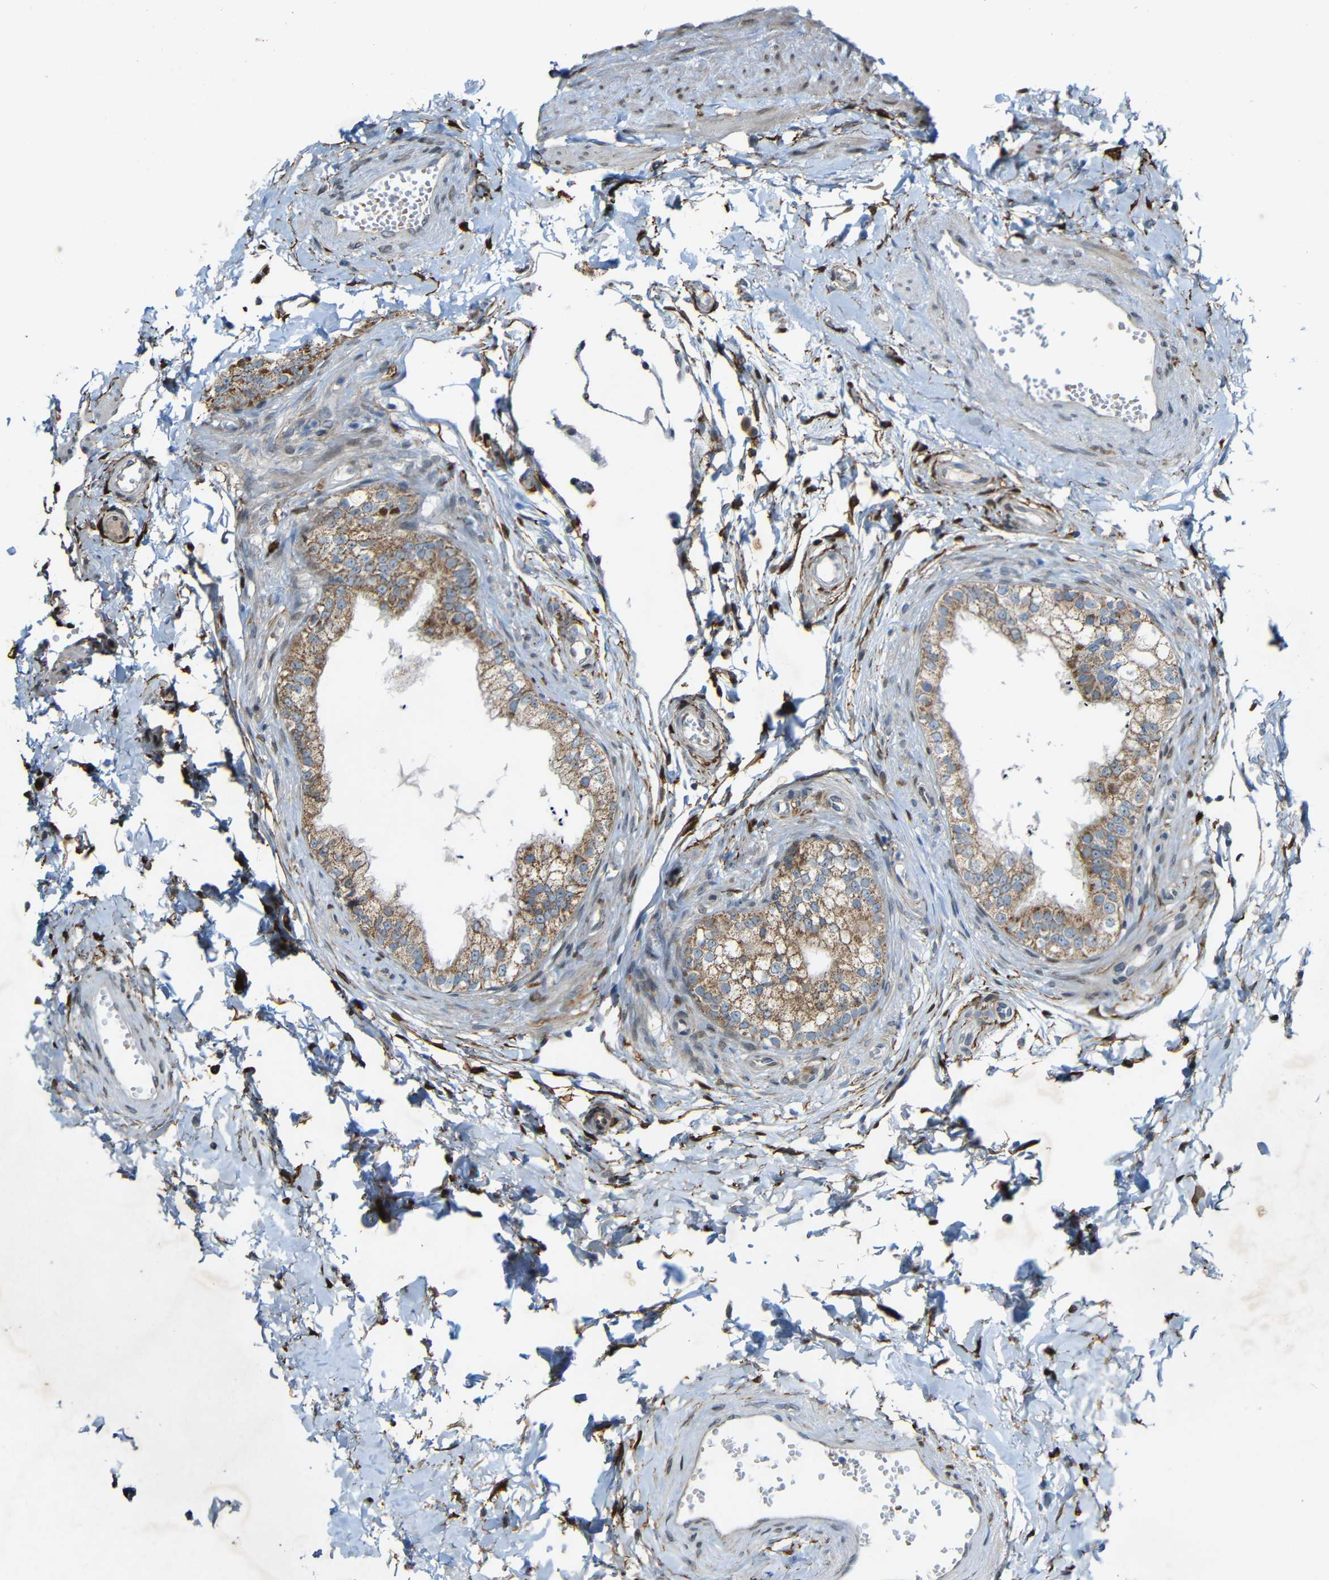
{"staining": {"intensity": "weak", "quantity": ">75%", "location": "cytoplasmic/membranous"}, "tissue": "epididymis", "cell_type": "Glandular cells", "image_type": "normal", "snomed": [{"axis": "morphology", "description": "Normal tissue, NOS"}, {"axis": "topography", "description": "Epididymis"}], "caption": "Immunohistochemical staining of benign epididymis shows >75% levels of weak cytoplasmic/membranous protein staining in approximately >75% of glandular cells. Nuclei are stained in blue.", "gene": "TMEM25", "patient": {"sex": "male", "age": 56}}